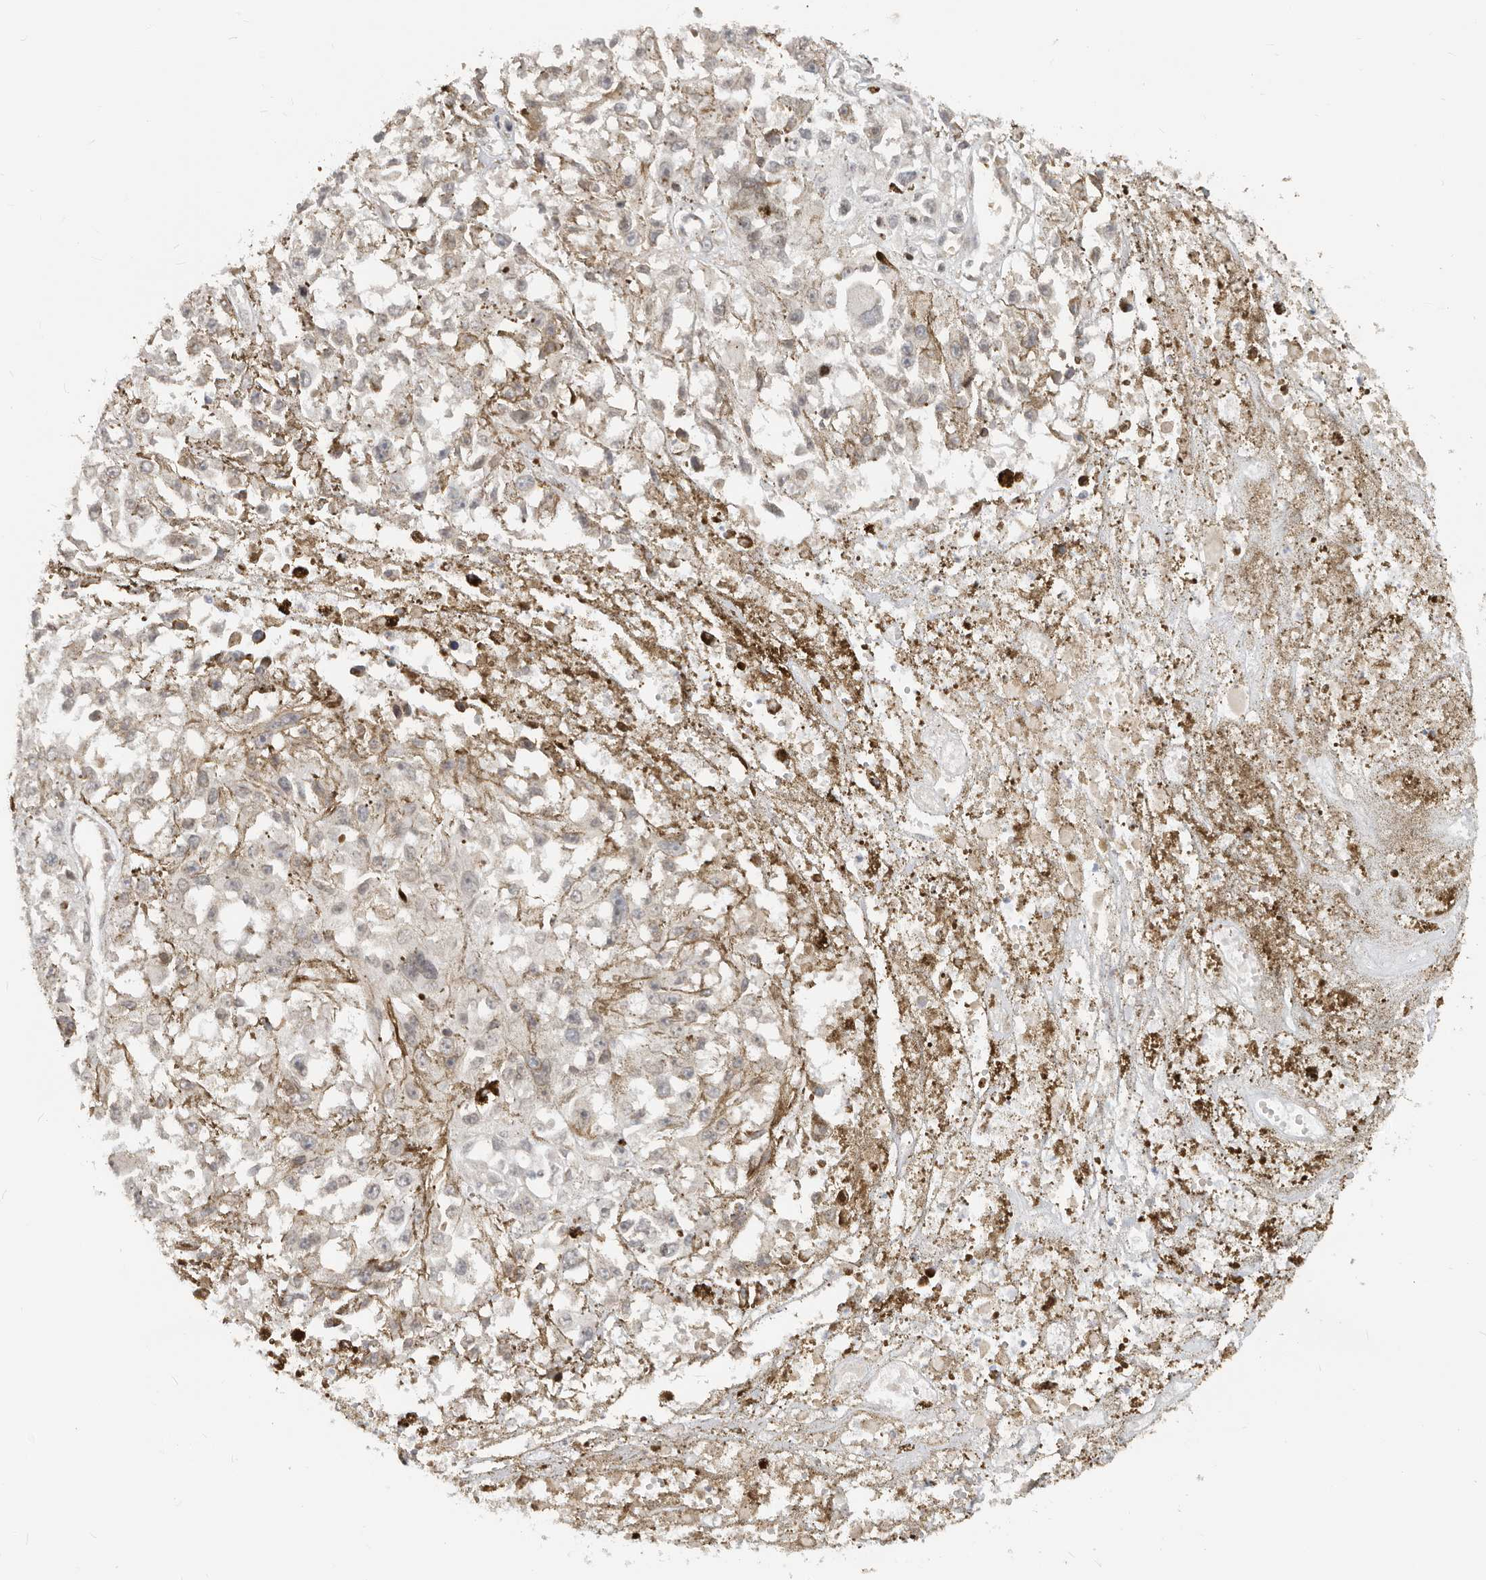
{"staining": {"intensity": "negative", "quantity": "none", "location": "none"}, "tissue": "melanoma", "cell_type": "Tumor cells", "image_type": "cancer", "snomed": [{"axis": "morphology", "description": "Malignant melanoma, Metastatic site"}, {"axis": "topography", "description": "Lymph node"}], "caption": "This is an IHC image of human malignant melanoma (metastatic site). There is no positivity in tumor cells.", "gene": "NUP153", "patient": {"sex": "male", "age": 59}}